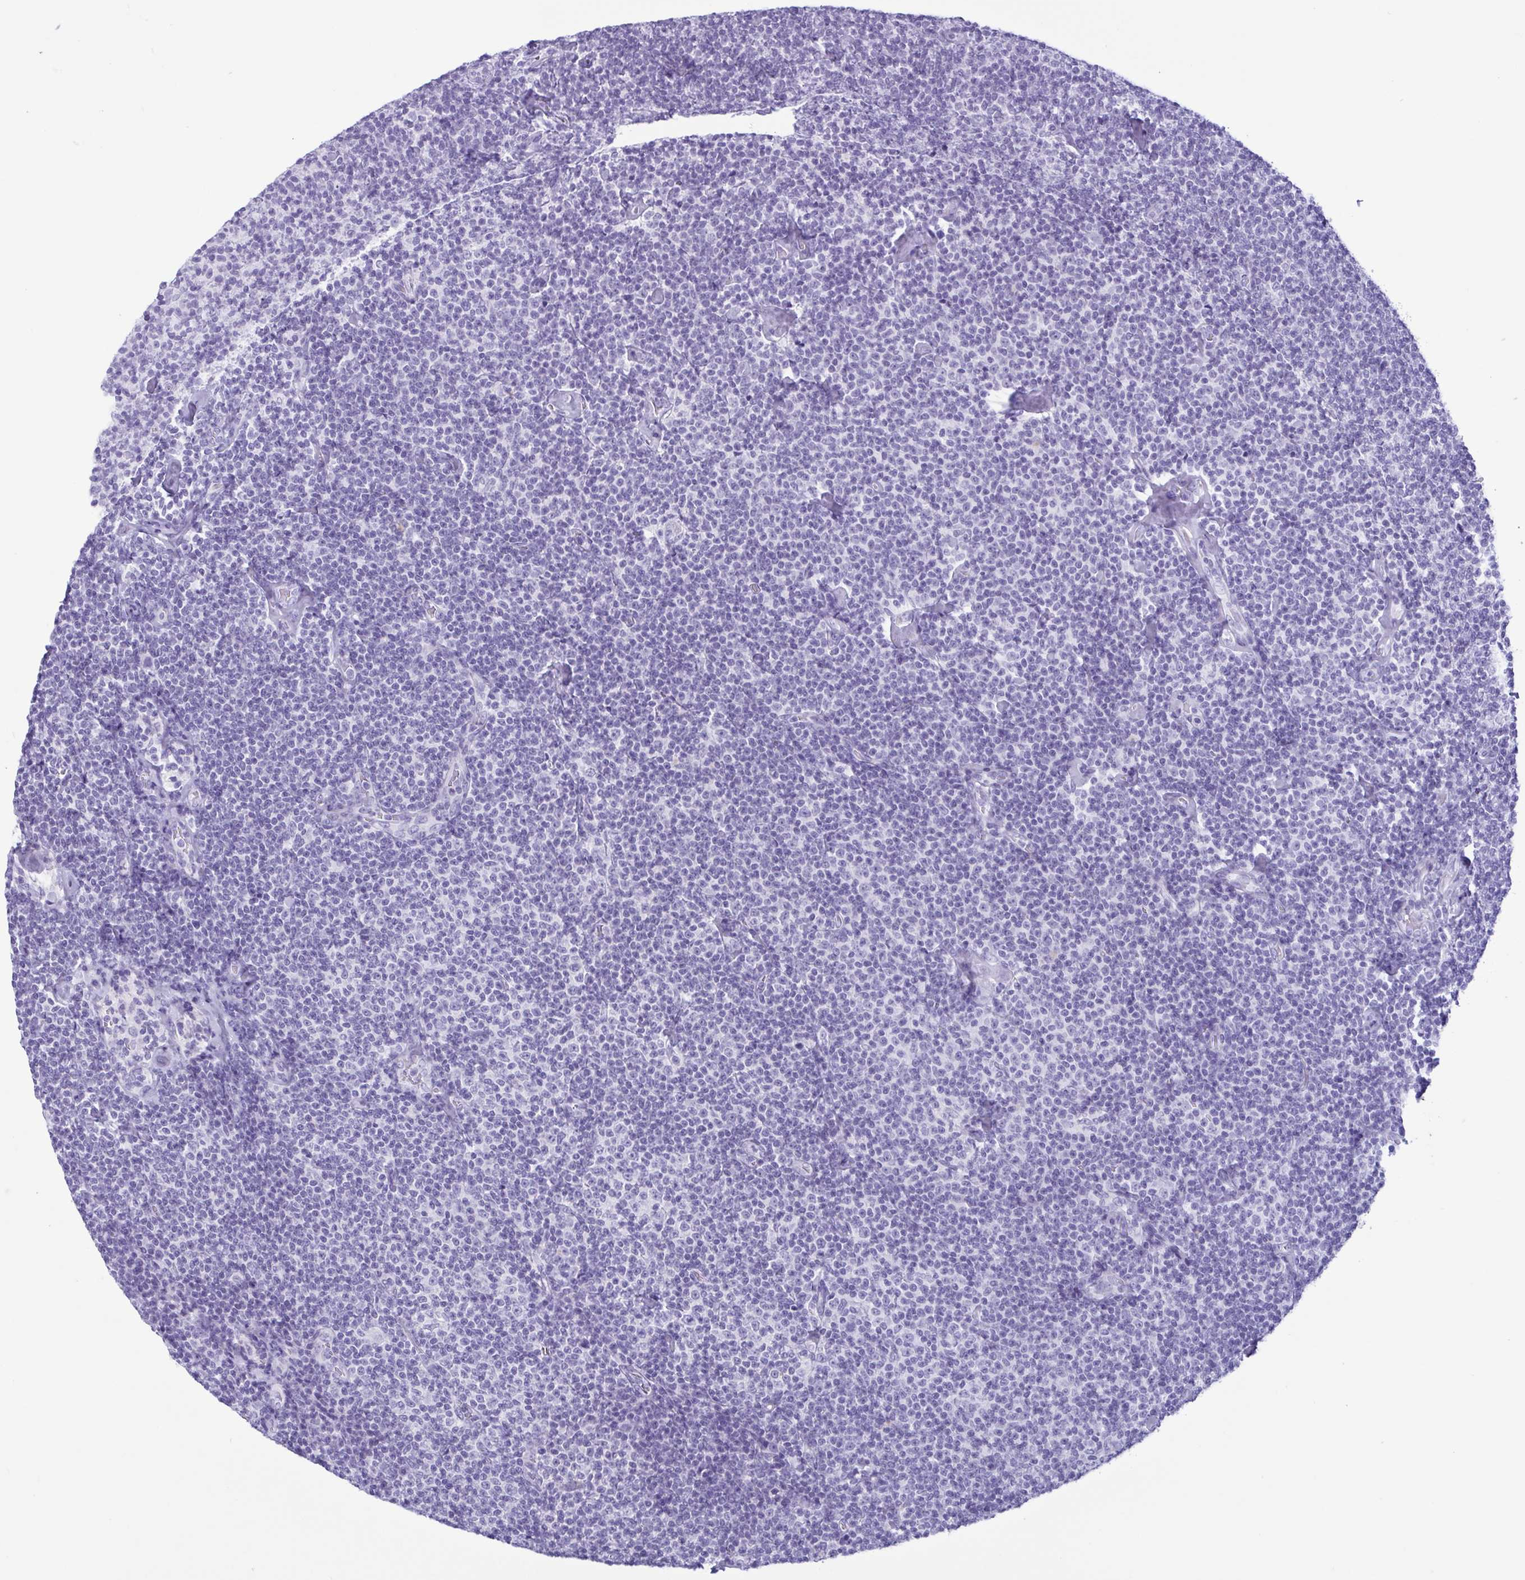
{"staining": {"intensity": "negative", "quantity": "none", "location": "none"}, "tissue": "lymphoma", "cell_type": "Tumor cells", "image_type": "cancer", "snomed": [{"axis": "morphology", "description": "Malignant lymphoma, non-Hodgkin's type, Low grade"}, {"axis": "topography", "description": "Lymph node"}], "caption": "This is a photomicrograph of immunohistochemistry (IHC) staining of malignant lymphoma, non-Hodgkin's type (low-grade), which shows no expression in tumor cells. The staining was performed using DAB (3,3'-diaminobenzidine) to visualize the protein expression in brown, while the nuclei were stained in blue with hematoxylin (Magnification: 20x).", "gene": "LTF", "patient": {"sex": "male", "age": 81}}